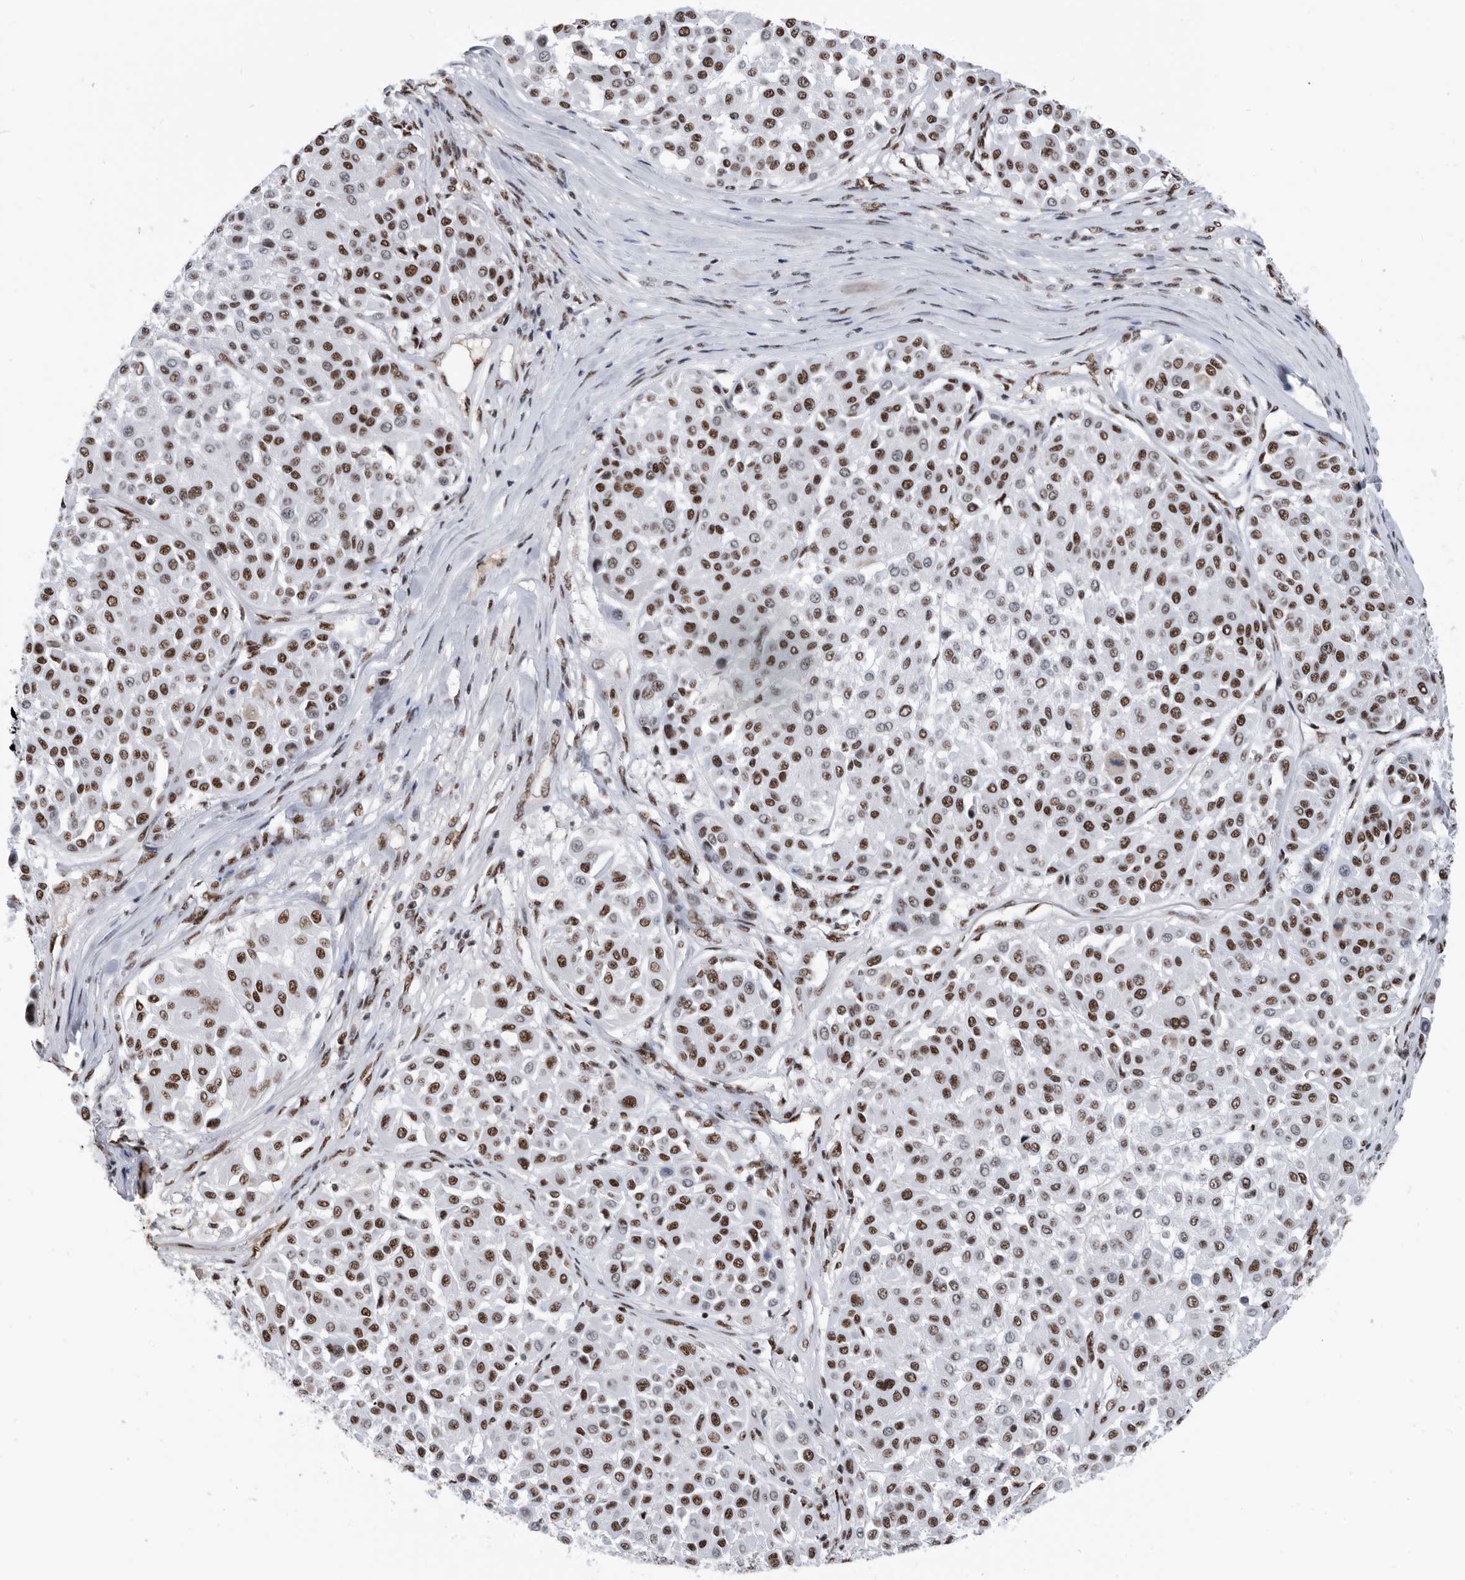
{"staining": {"intensity": "strong", "quantity": ">75%", "location": "nuclear"}, "tissue": "melanoma", "cell_type": "Tumor cells", "image_type": "cancer", "snomed": [{"axis": "morphology", "description": "Malignant melanoma, Metastatic site"}, {"axis": "topography", "description": "Soft tissue"}], "caption": "IHC micrograph of neoplastic tissue: melanoma stained using immunohistochemistry (IHC) demonstrates high levels of strong protein expression localized specifically in the nuclear of tumor cells, appearing as a nuclear brown color.", "gene": "SF3A1", "patient": {"sex": "male", "age": 41}}